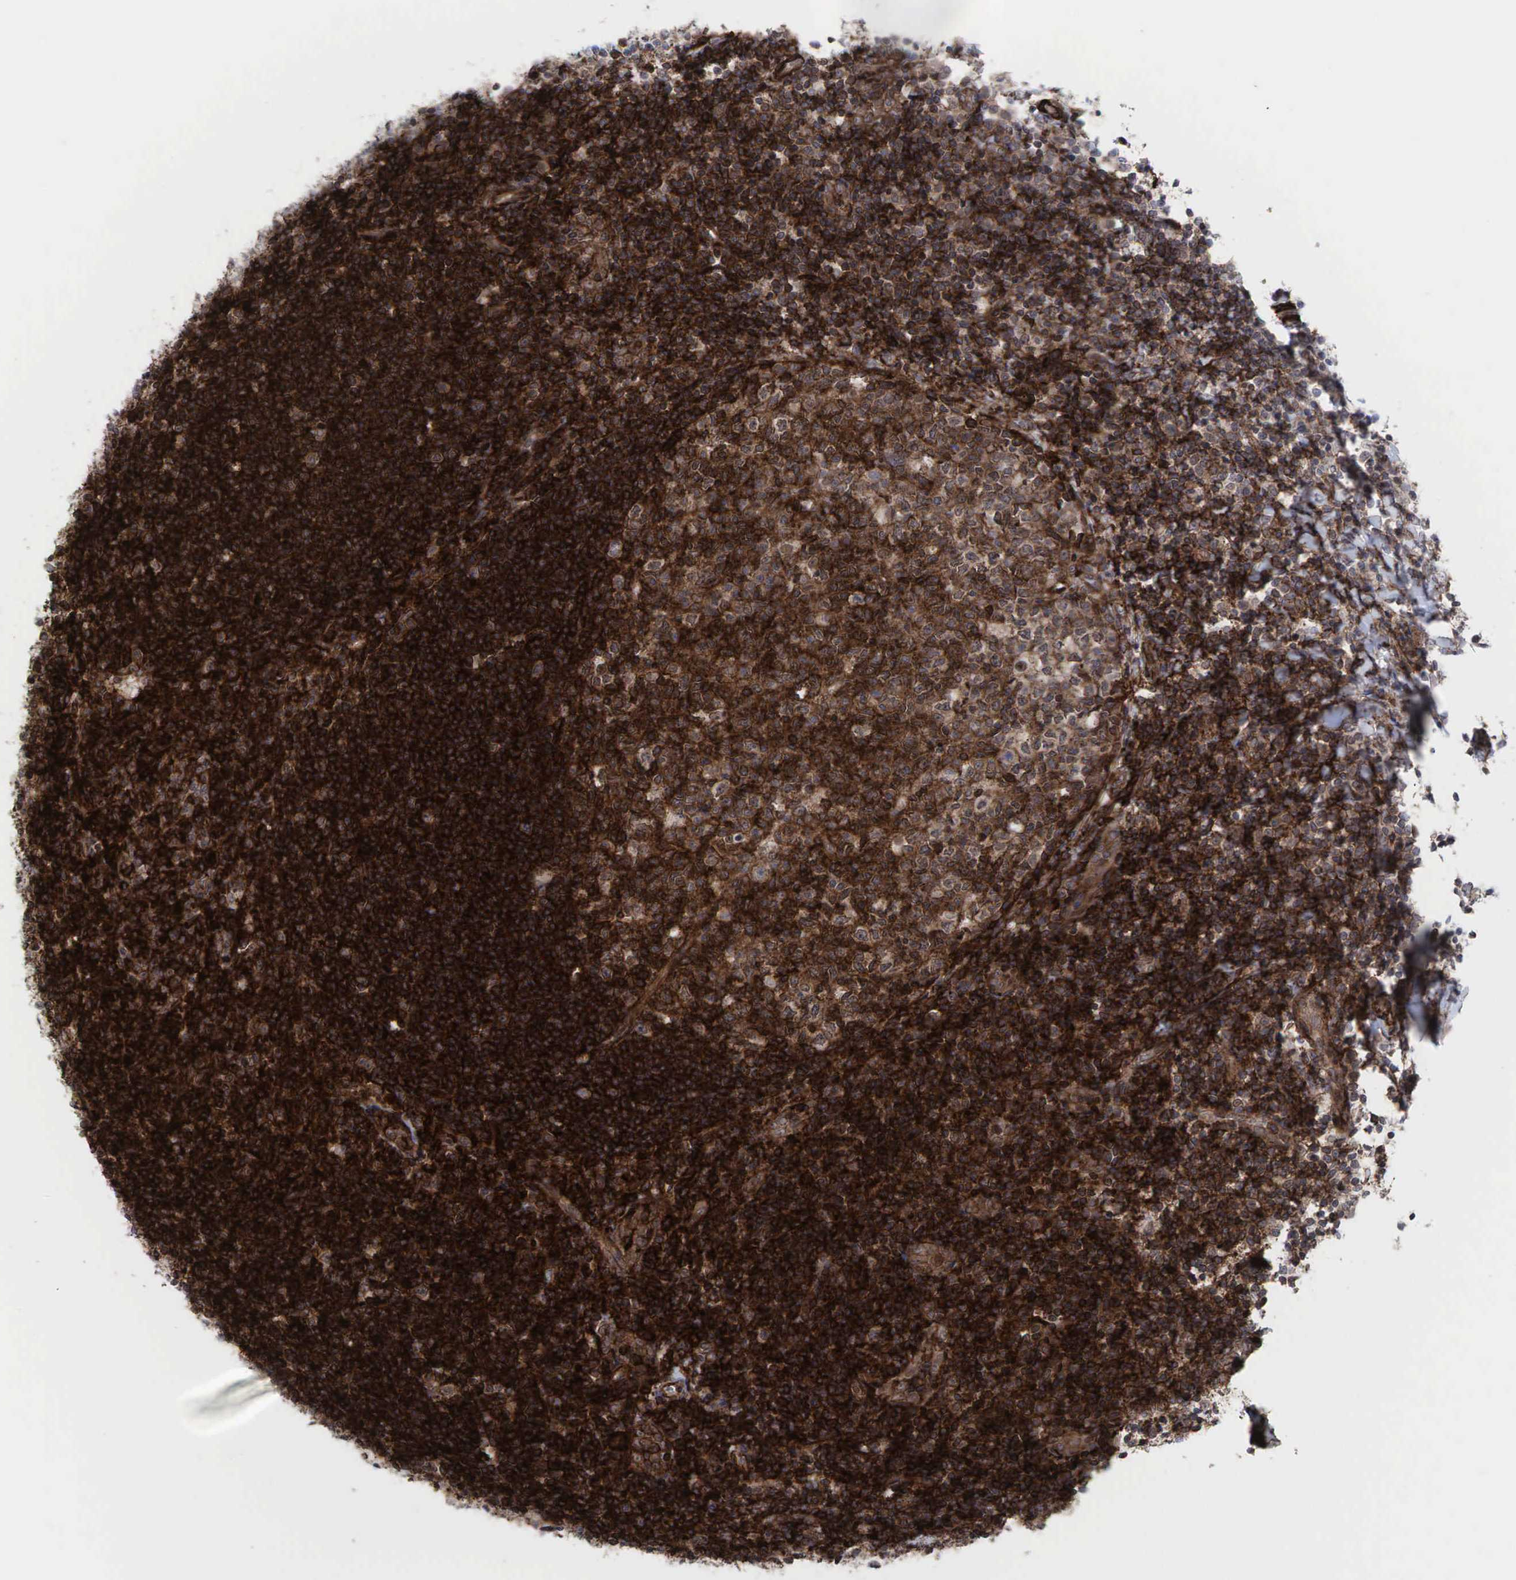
{"staining": {"intensity": "moderate", "quantity": ">75%", "location": "cytoplasmic/membranous"}, "tissue": "tonsil", "cell_type": "Germinal center cells", "image_type": "normal", "snomed": [{"axis": "morphology", "description": "Normal tissue, NOS"}, {"axis": "topography", "description": "Tonsil"}], "caption": "Normal tonsil shows moderate cytoplasmic/membranous staining in approximately >75% of germinal center cells The staining was performed using DAB, with brown indicating positive protein expression. Nuclei are stained blue with hematoxylin..", "gene": "GPRASP1", "patient": {"sex": "female", "age": 41}}